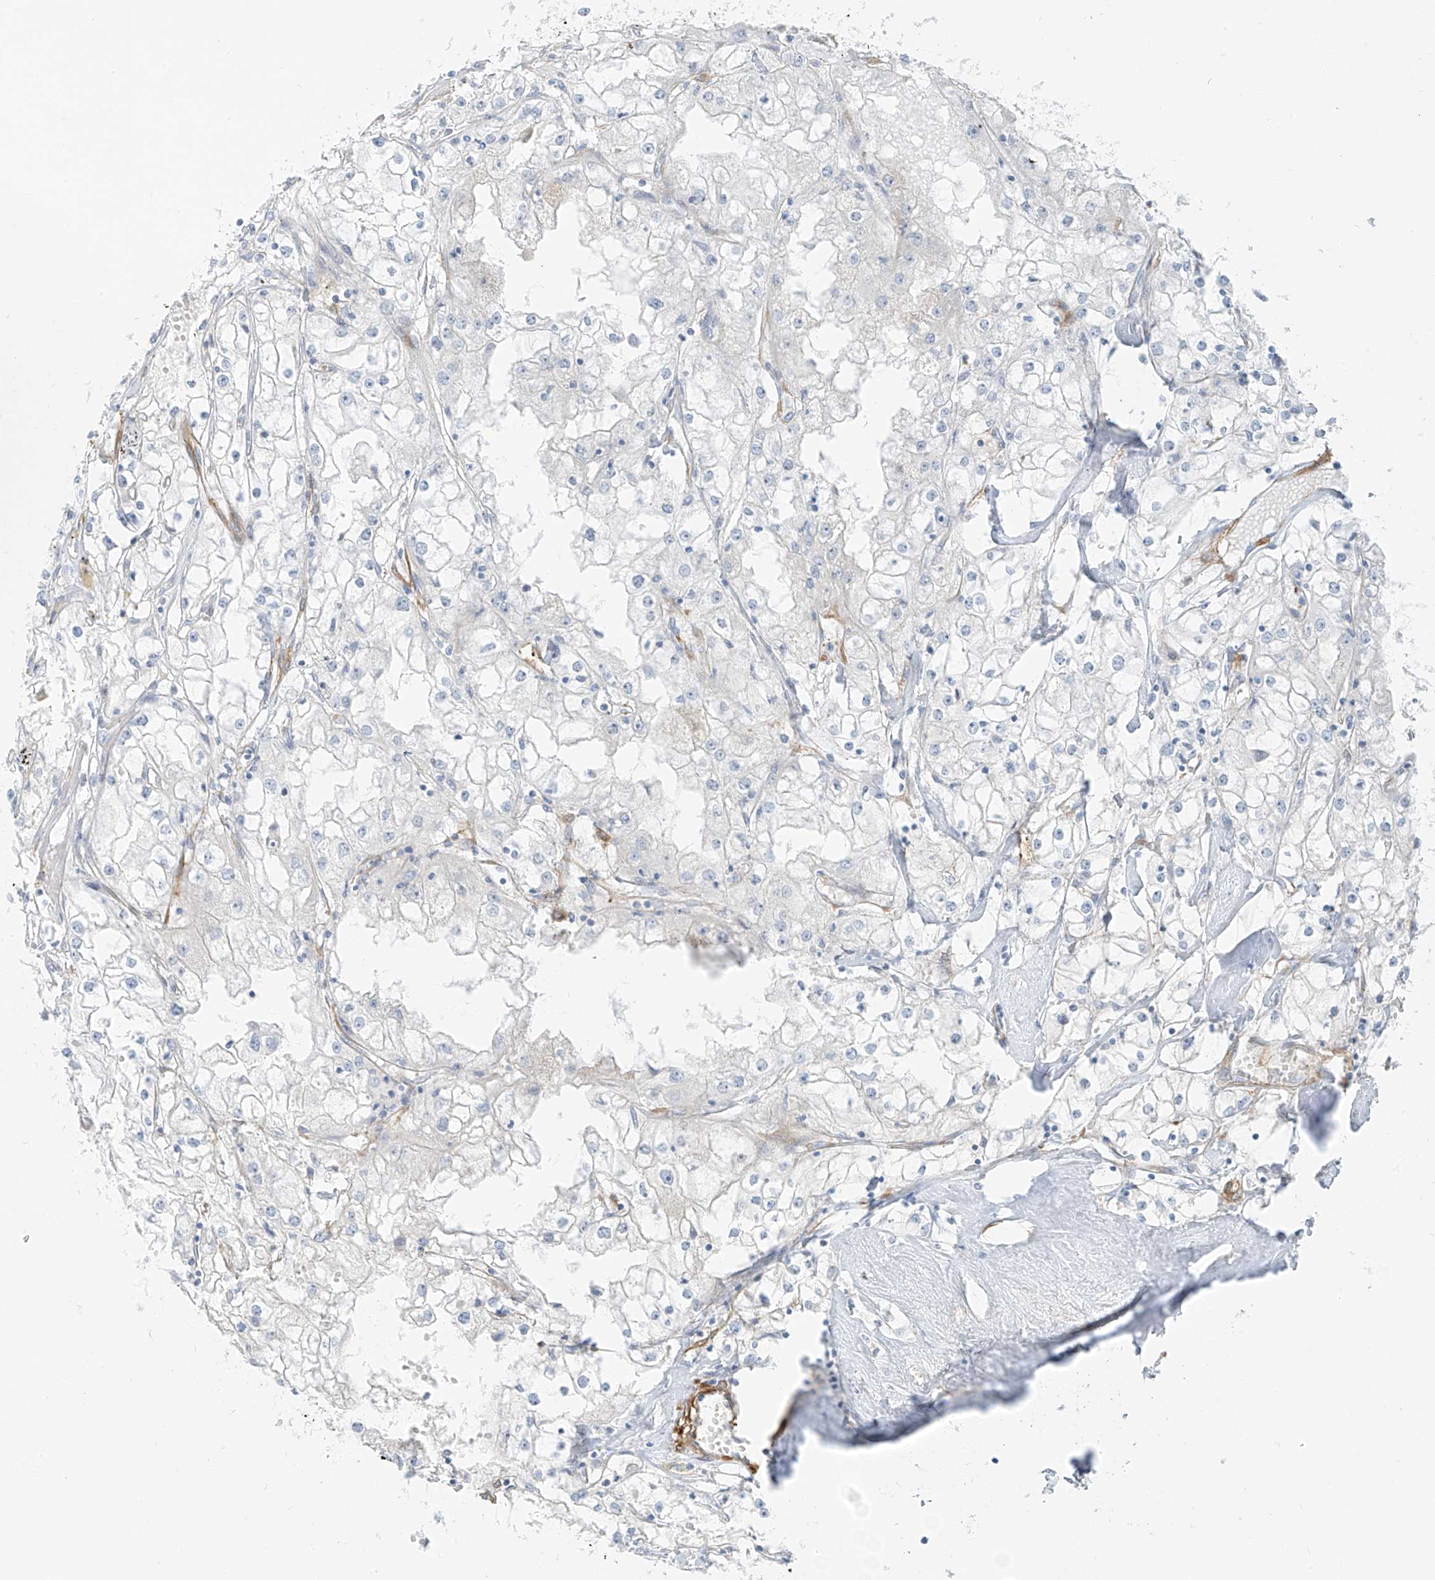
{"staining": {"intensity": "negative", "quantity": "none", "location": "none"}, "tissue": "renal cancer", "cell_type": "Tumor cells", "image_type": "cancer", "snomed": [{"axis": "morphology", "description": "Adenocarcinoma, NOS"}, {"axis": "topography", "description": "Kidney"}], "caption": "Micrograph shows no protein expression in tumor cells of adenocarcinoma (renal) tissue. (DAB (3,3'-diaminobenzidine) immunohistochemistry visualized using brightfield microscopy, high magnification).", "gene": "SMCP", "patient": {"sex": "male", "age": 56}}